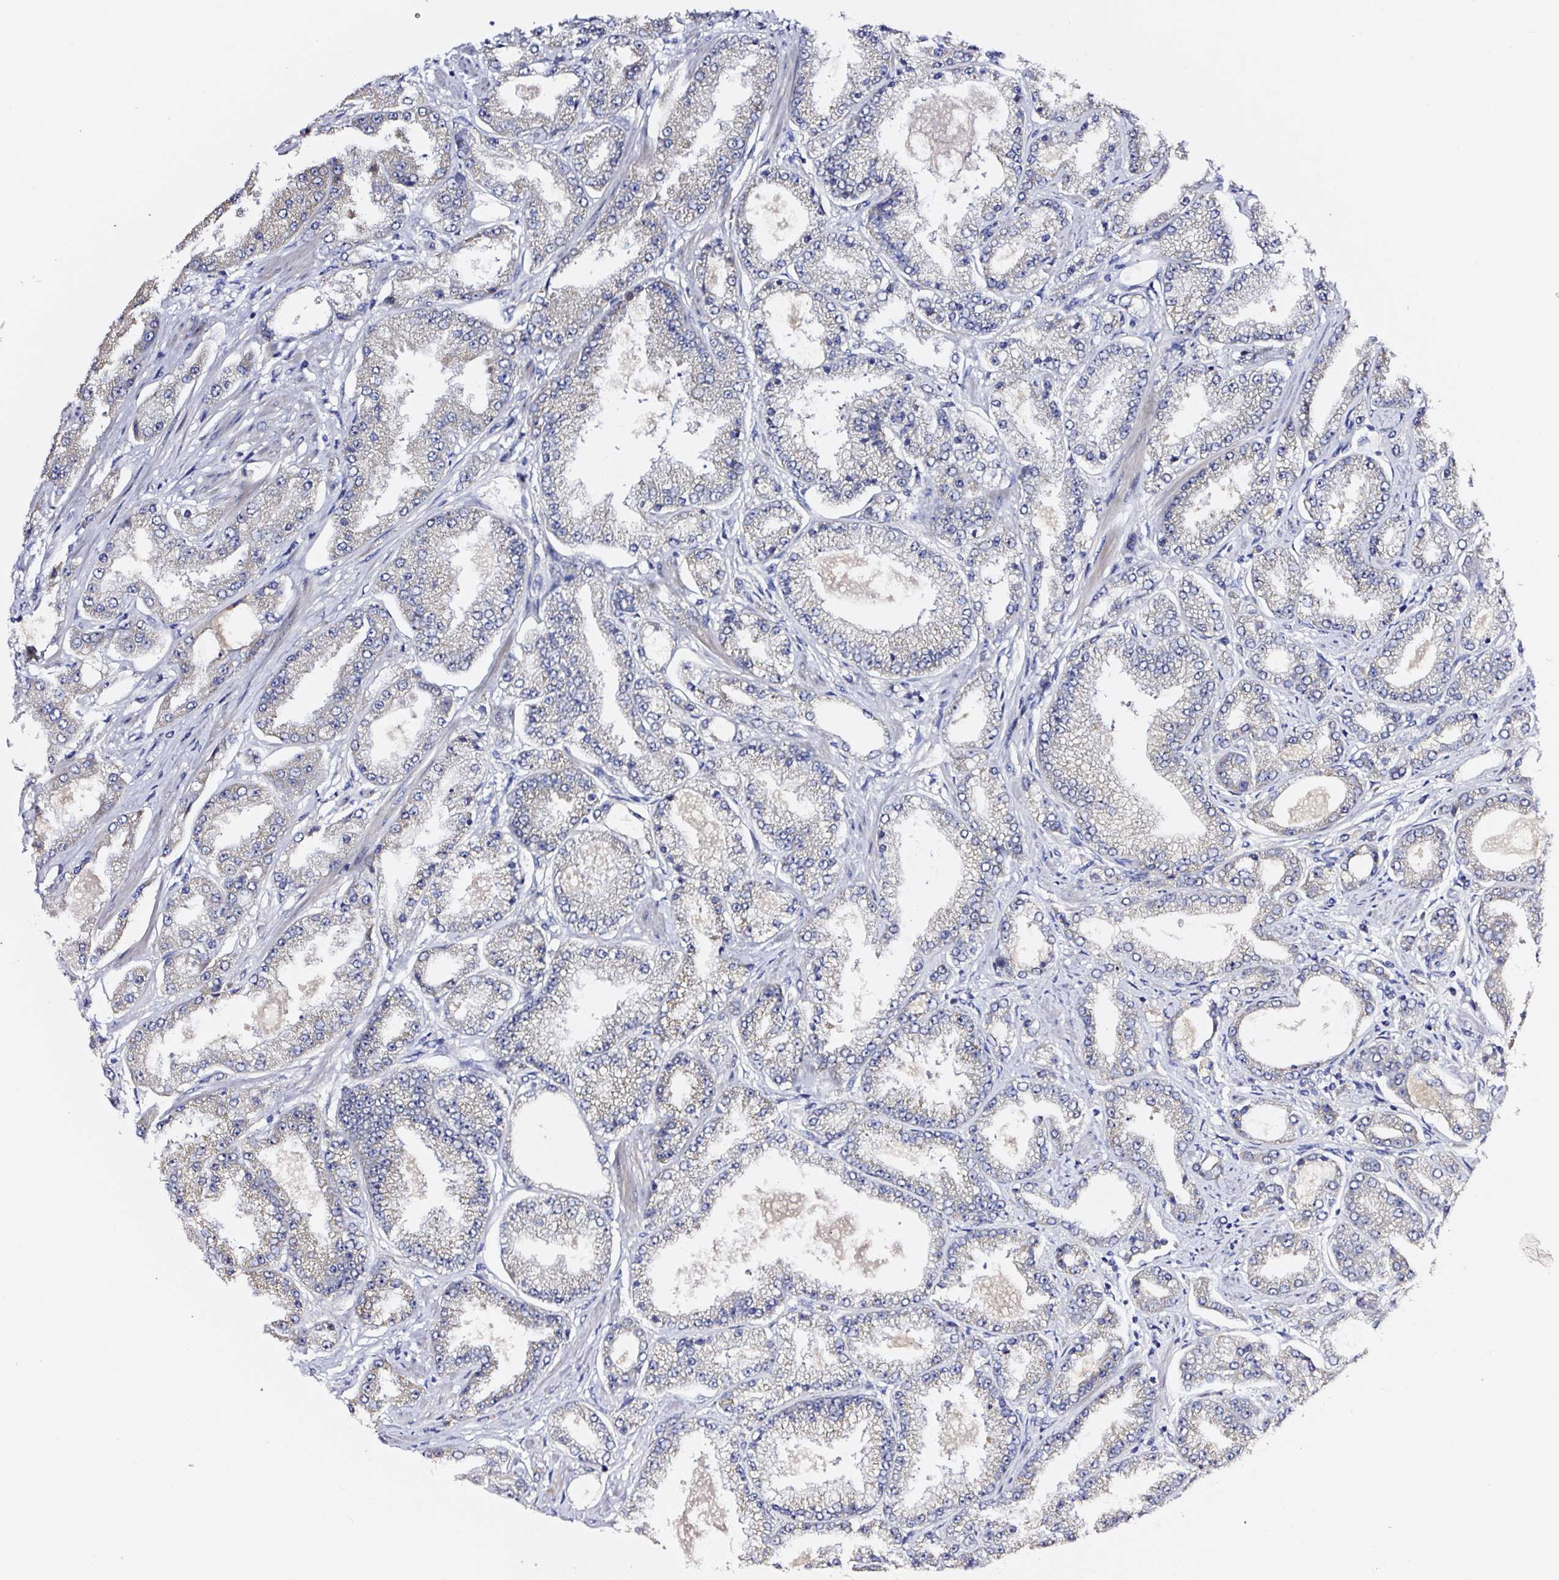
{"staining": {"intensity": "negative", "quantity": "none", "location": "none"}, "tissue": "prostate cancer", "cell_type": "Tumor cells", "image_type": "cancer", "snomed": [{"axis": "morphology", "description": "Adenocarcinoma, High grade"}, {"axis": "topography", "description": "Prostate"}], "caption": "This is an immunohistochemistry (IHC) photomicrograph of human prostate cancer (adenocarcinoma (high-grade)). There is no staining in tumor cells.", "gene": "PRKAA2", "patient": {"sex": "male", "age": 69}}